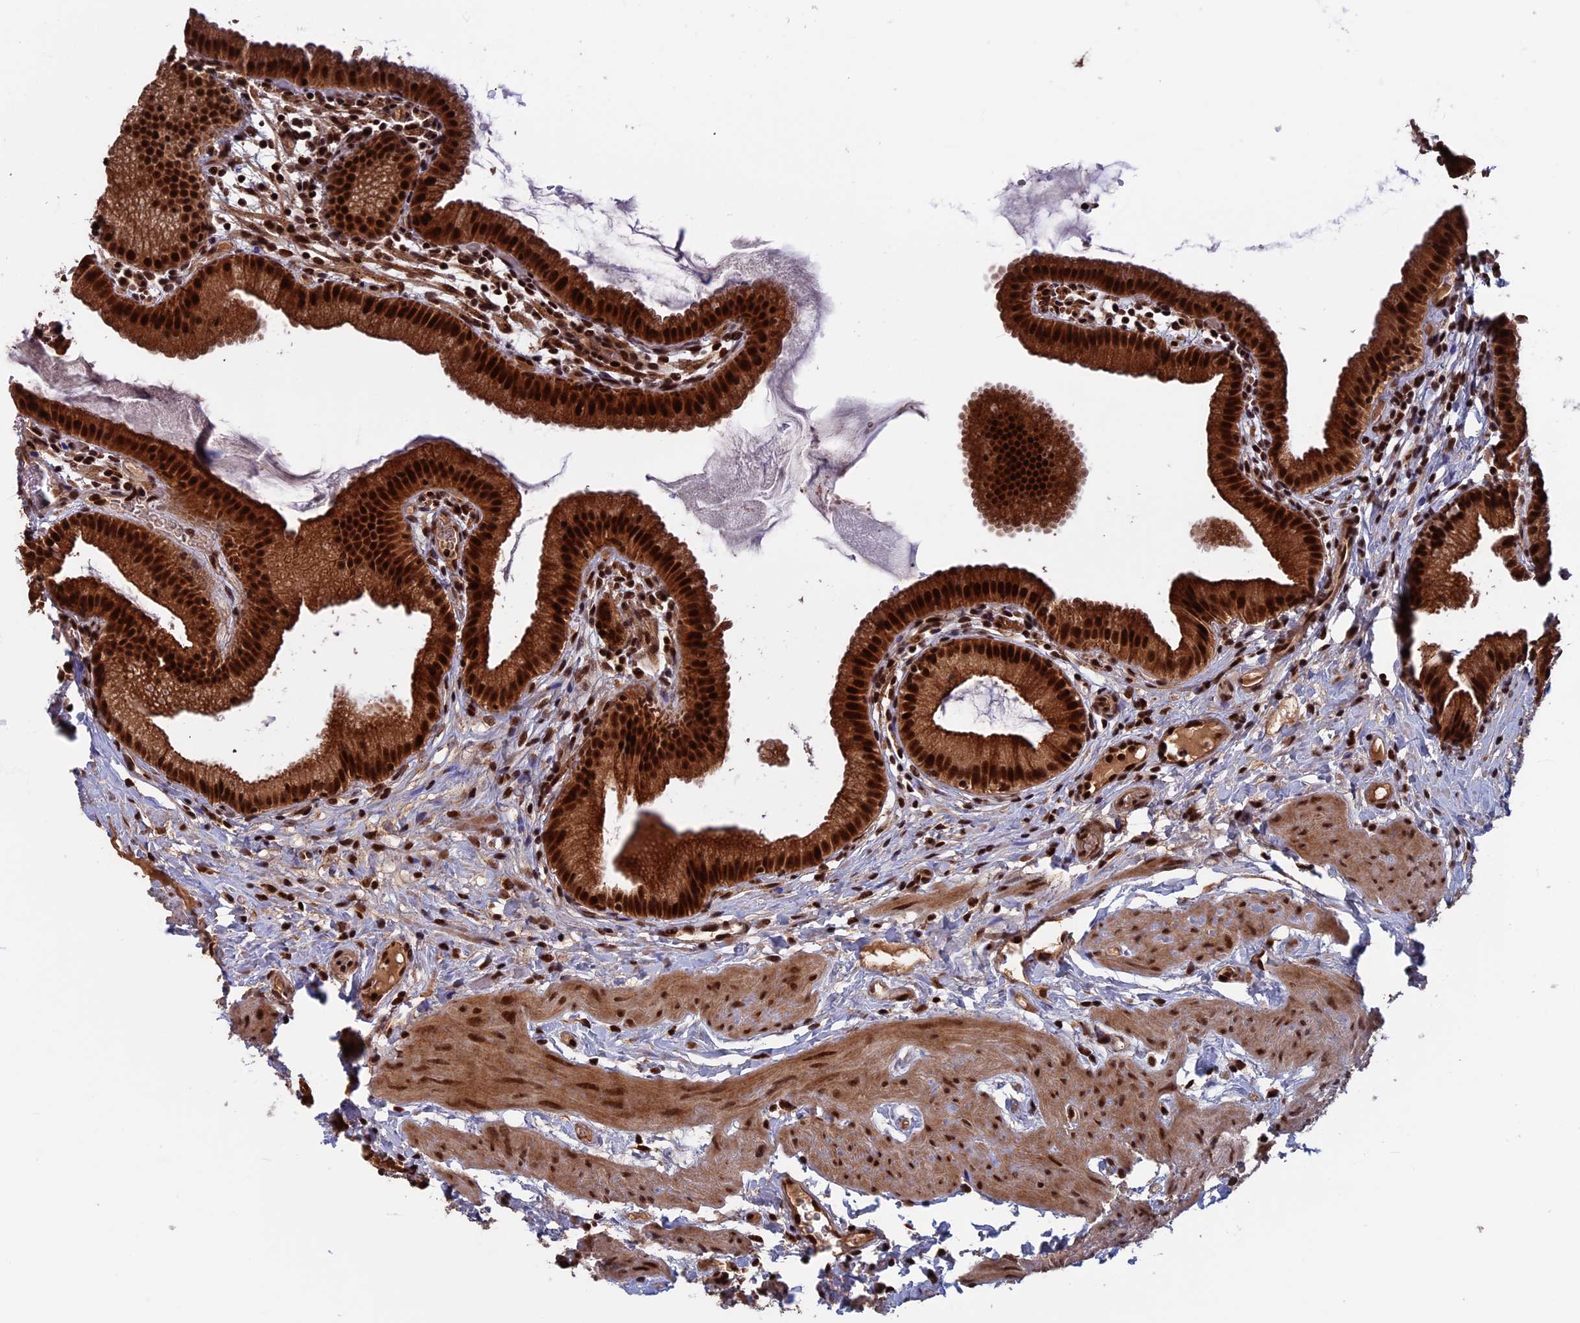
{"staining": {"intensity": "strong", "quantity": ">75%", "location": "cytoplasmic/membranous,nuclear"}, "tissue": "gallbladder", "cell_type": "Glandular cells", "image_type": "normal", "snomed": [{"axis": "morphology", "description": "Normal tissue, NOS"}, {"axis": "topography", "description": "Gallbladder"}], "caption": "IHC (DAB (3,3'-diaminobenzidine)) staining of normal gallbladder displays strong cytoplasmic/membranous,nuclear protein staining in about >75% of glandular cells.", "gene": "CACTIN", "patient": {"sex": "female", "age": 46}}